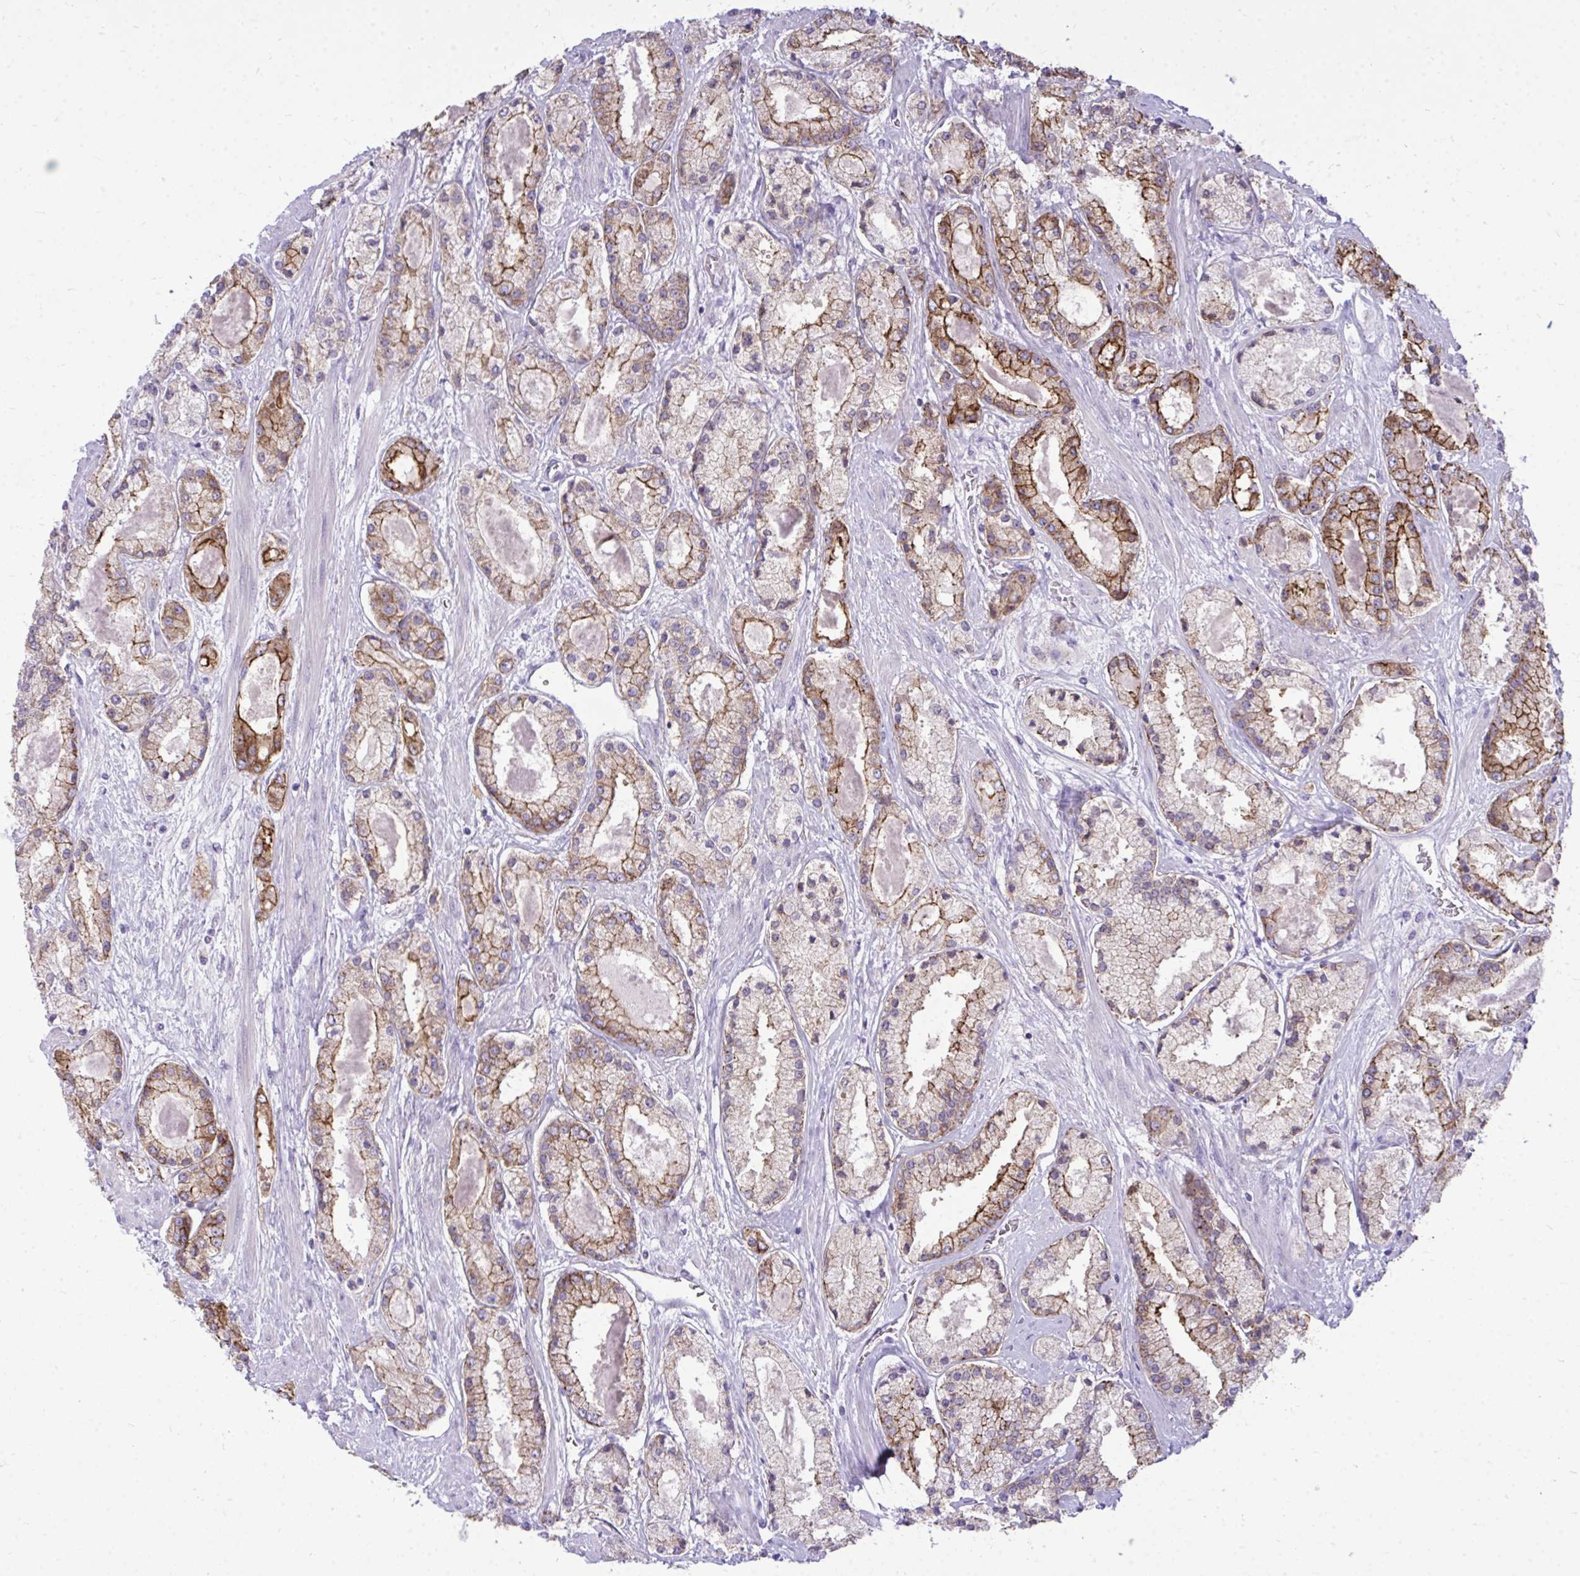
{"staining": {"intensity": "strong", "quantity": "25%-75%", "location": "cytoplasmic/membranous"}, "tissue": "prostate cancer", "cell_type": "Tumor cells", "image_type": "cancer", "snomed": [{"axis": "morphology", "description": "Adenocarcinoma, High grade"}, {"axis": "topography", "description": "Prostate"}], "caption": "Approximately 25%-75% of tumor cells in human prostate adenocarcinoma (high-grade) display strong cytoplasmic/membranous protein staining as visualized by brown immunohistochemical staining.", "gene": "SPTBN2", "patient": {"sex": "male", "age": 67}}